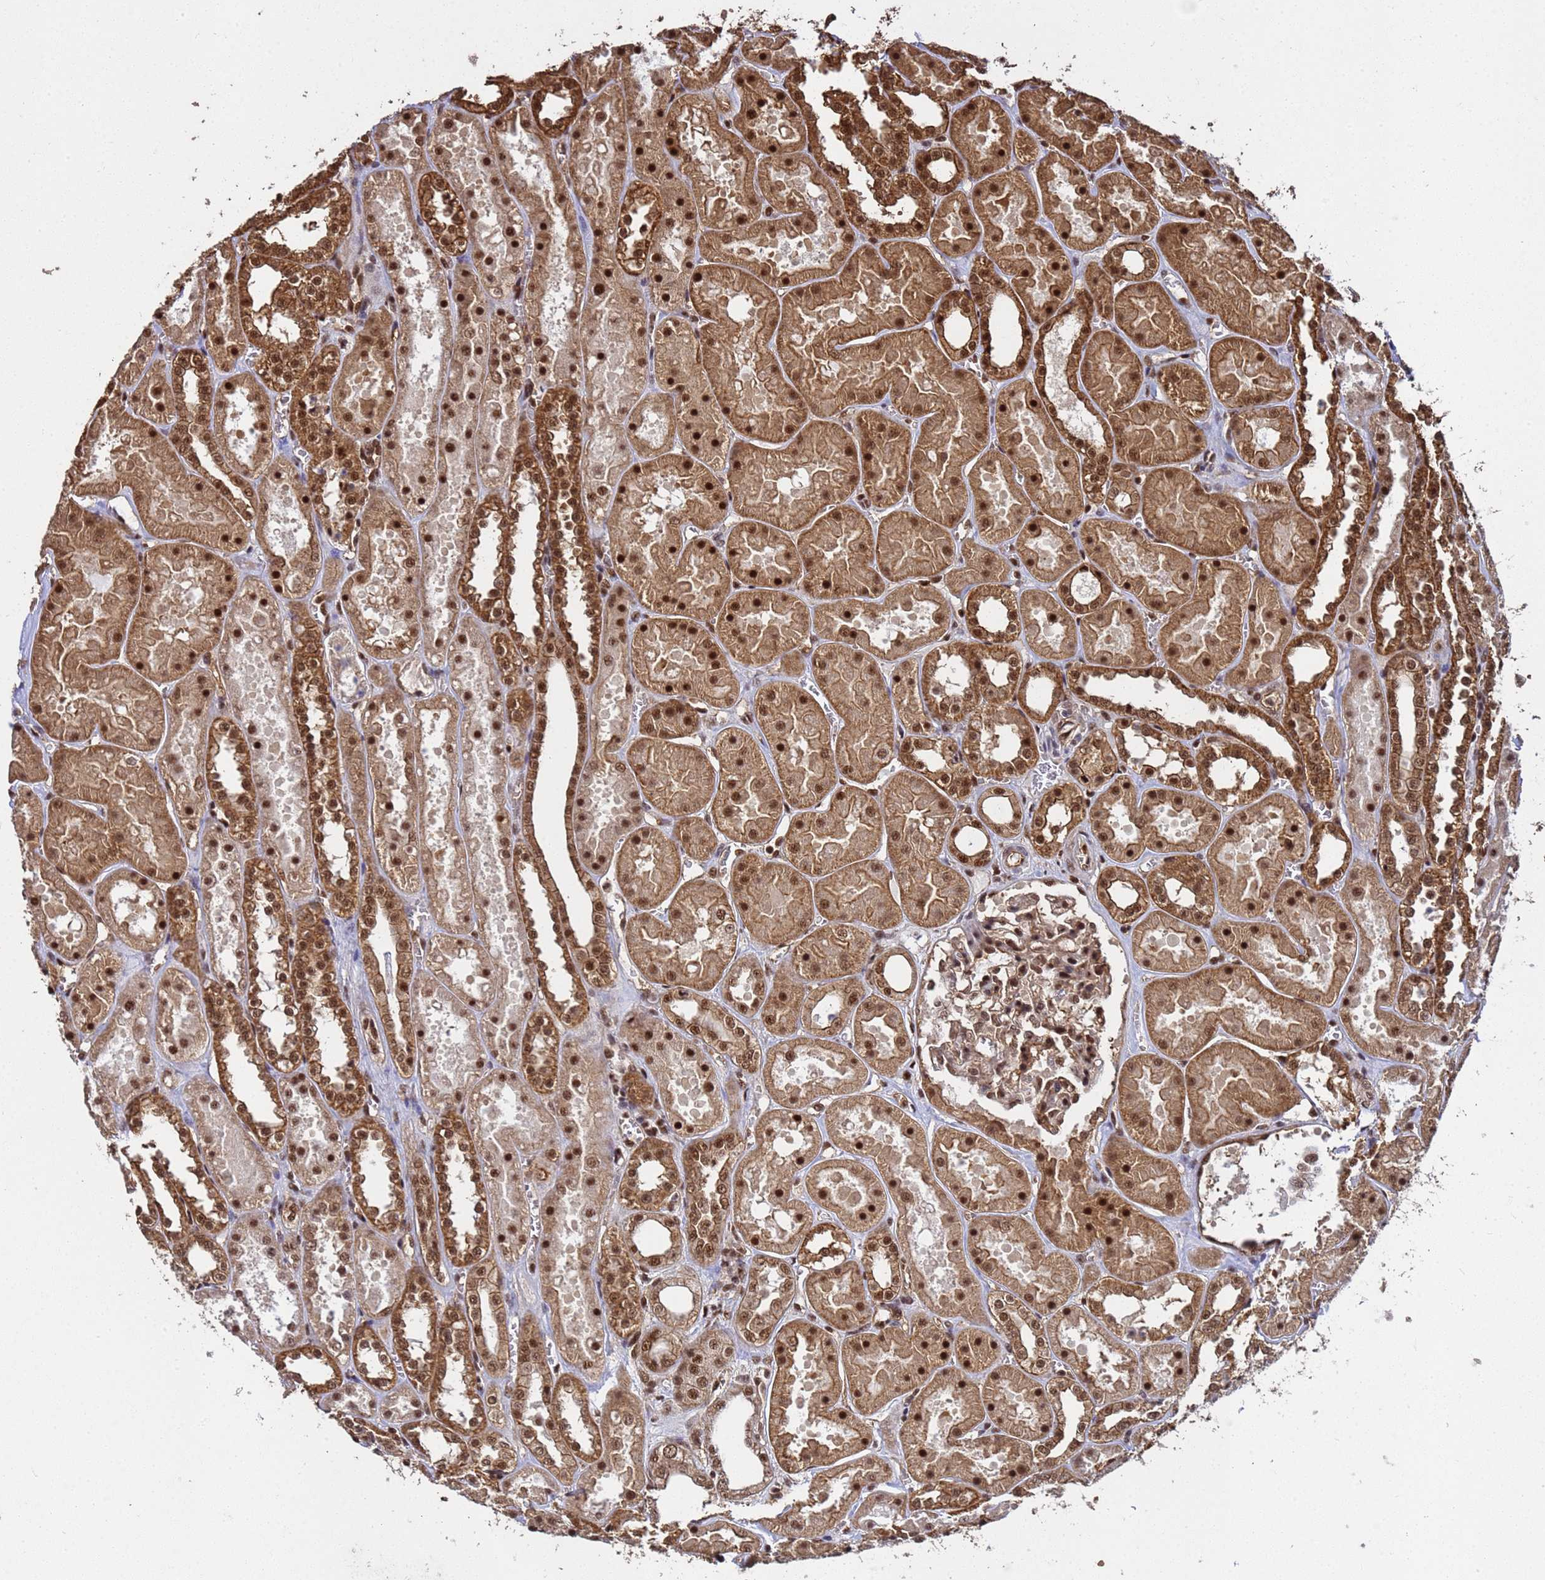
{"staining": {"intensity": "strong", "quantity": ">75%", "location": "cytoplasmic/membranous,nuclear"}, "tissue": "kidney", "cell_type": "Cells in glomeruli", "image_type": "normal", "snomed": [{"axis": "morphology", "description": "Normal tissue, NOS"}, {"axis": "topography", "description": "Kidney"}], "caption": "A brown stain labels strong cytoplasmic/membranous,nuclear expression of a protein in cells in glomeruli of normal kidney.", "gene": "SYF2", "patient": {"sex": "female", "age": 41}}